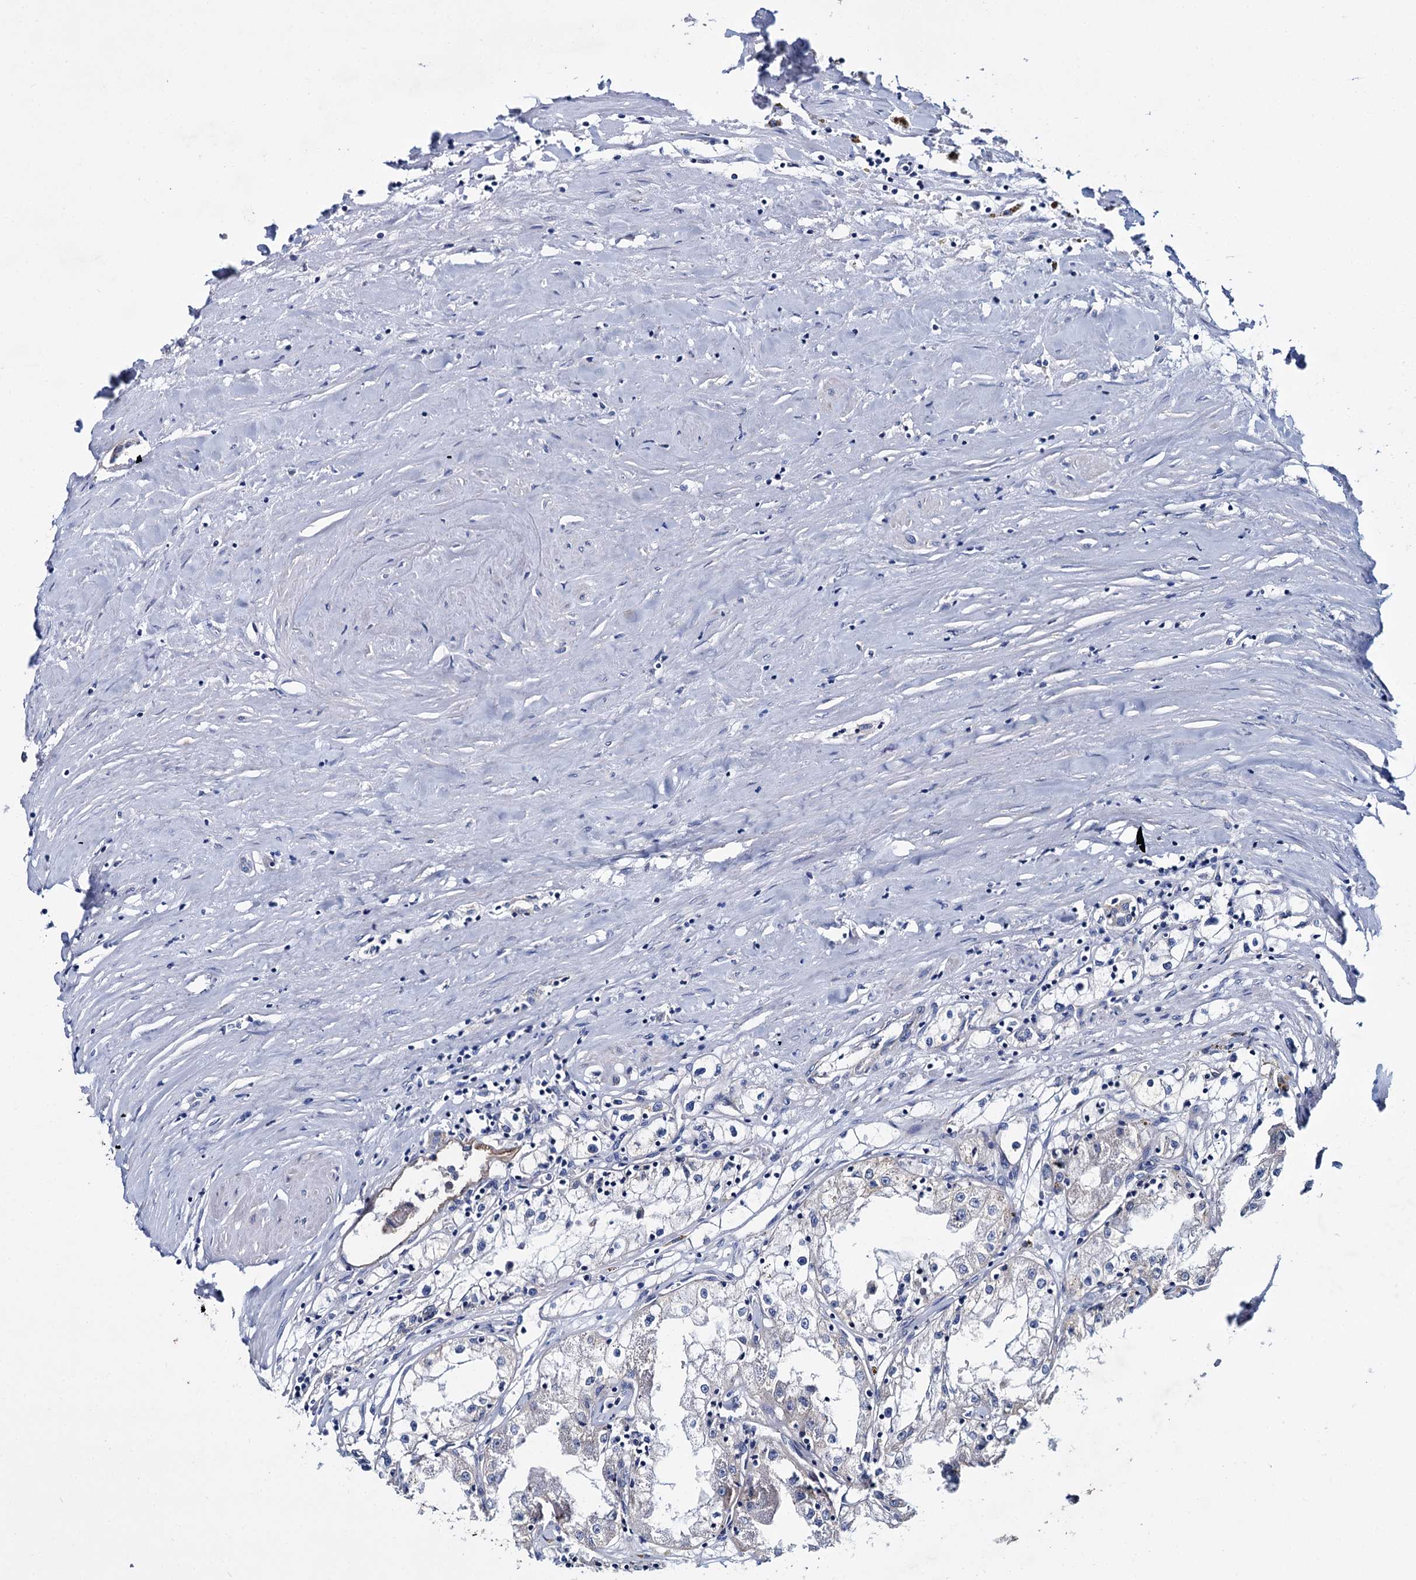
{"staining": {"intensity": "negative", "quantity": "none", "location": "none"}, "tissue": "renal cancer", "cell_type": "Tumor cells", "image_type": "cancer", "snomed": [{"axis": "morphology", "description": "Adenocarcinoma, NOS"}, {"axis": "topography", "description": "Kidney"}], "caption": "Tumor cells show no significant protein staining in adenocarcinoma (renal).", "gene": "CEP295", "patient": {"sex": "male", "age": 56}}